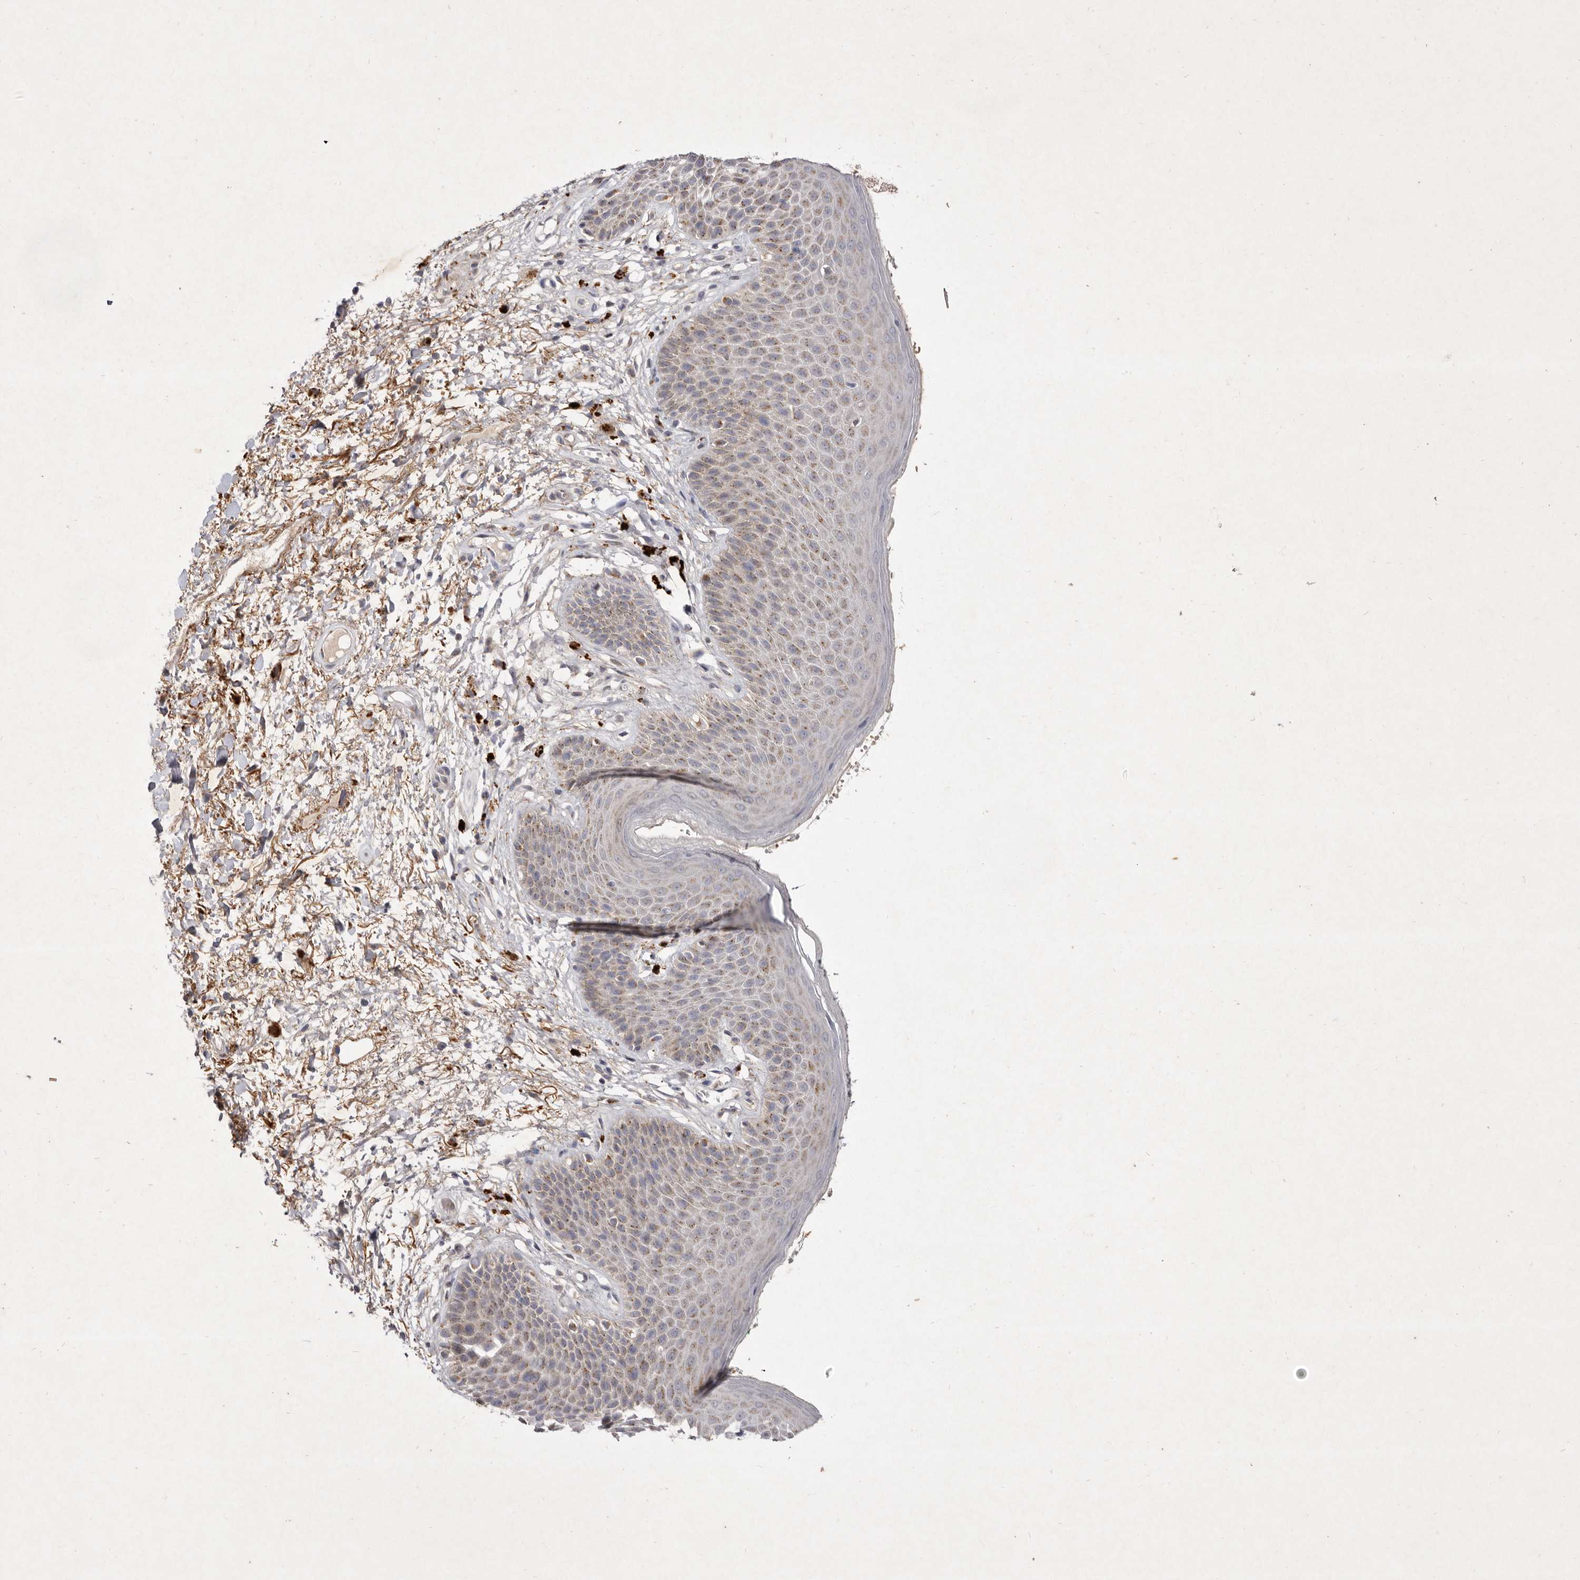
{"staining": {"intensity": "moderate", "quantity": ">75%", "location": "cytoplasmic/membranous"}, "tissue": "skin", "cell_type": "Epidermal cells", "image_type": "normal", "snomed": [{"axis": "morphology", "description": "Normal tissue, NOS"}, {"axis": "topography", "description": "Anal"}], "caption": "Moderate cytoplasmic/membranous positivity is identified in approximately >75% of epidermal cells in unremarkable skin. Using DAB (3,3'-diaminobenzidine) (brown) and hematoxylin (blue) stains, captured at high magnification using brightfield microscopy.", "gene": "USP24", "patient": {"sex": "male", "age": 74}}